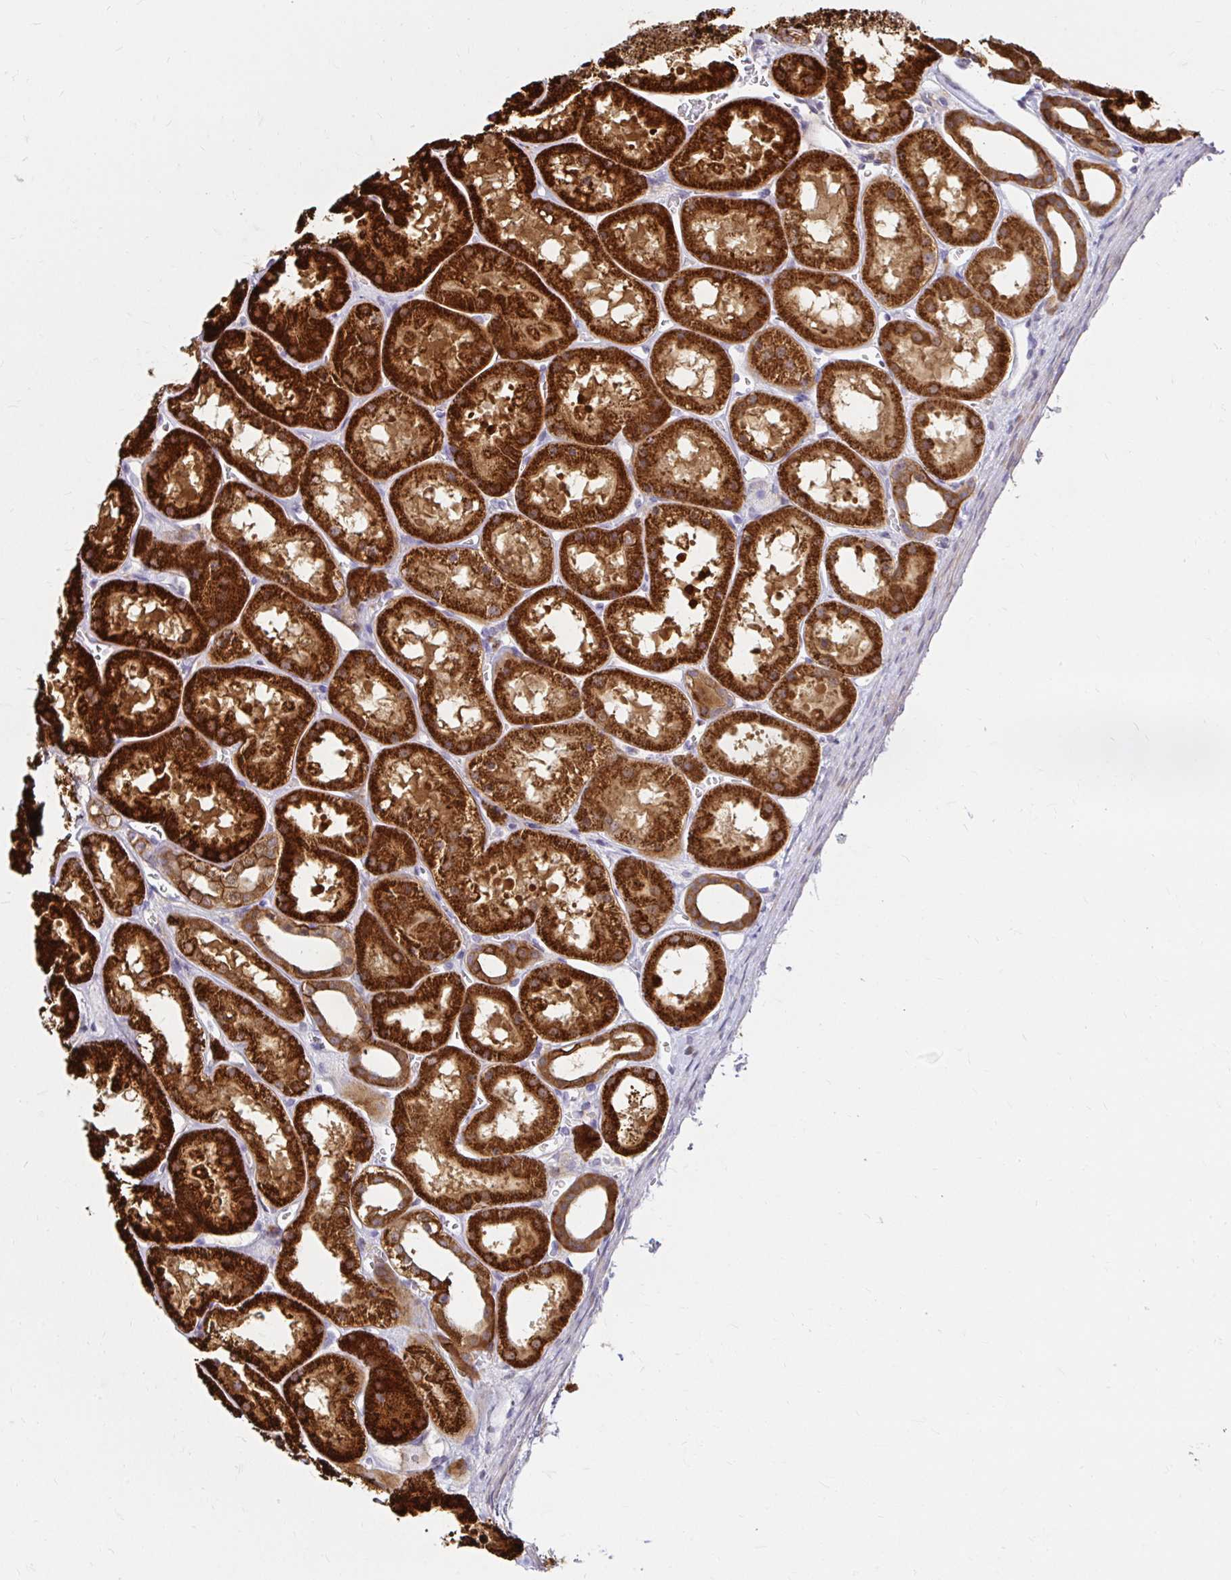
{"staining": {"intensity": "moderate", "quantity": "25%-75%", "location": "cytoplasmic/membranous"}, "tissue": "kidney", "cell_type": "Cells in glomeruli", "image_type": "normal", "snomed": [{"axis": "morphology", "description": "Normal tissue, NOS"}, {"axis": "topography", "description": "Kidney"}], "caption": "This is an image of immunohistochemistry staining of benign kidney, which shows moderate staining in the cytoplasmic/membranous of cells in glomeruli.", "gene": "ITGA2", "patient": {"sex": "female", "age": 41}}